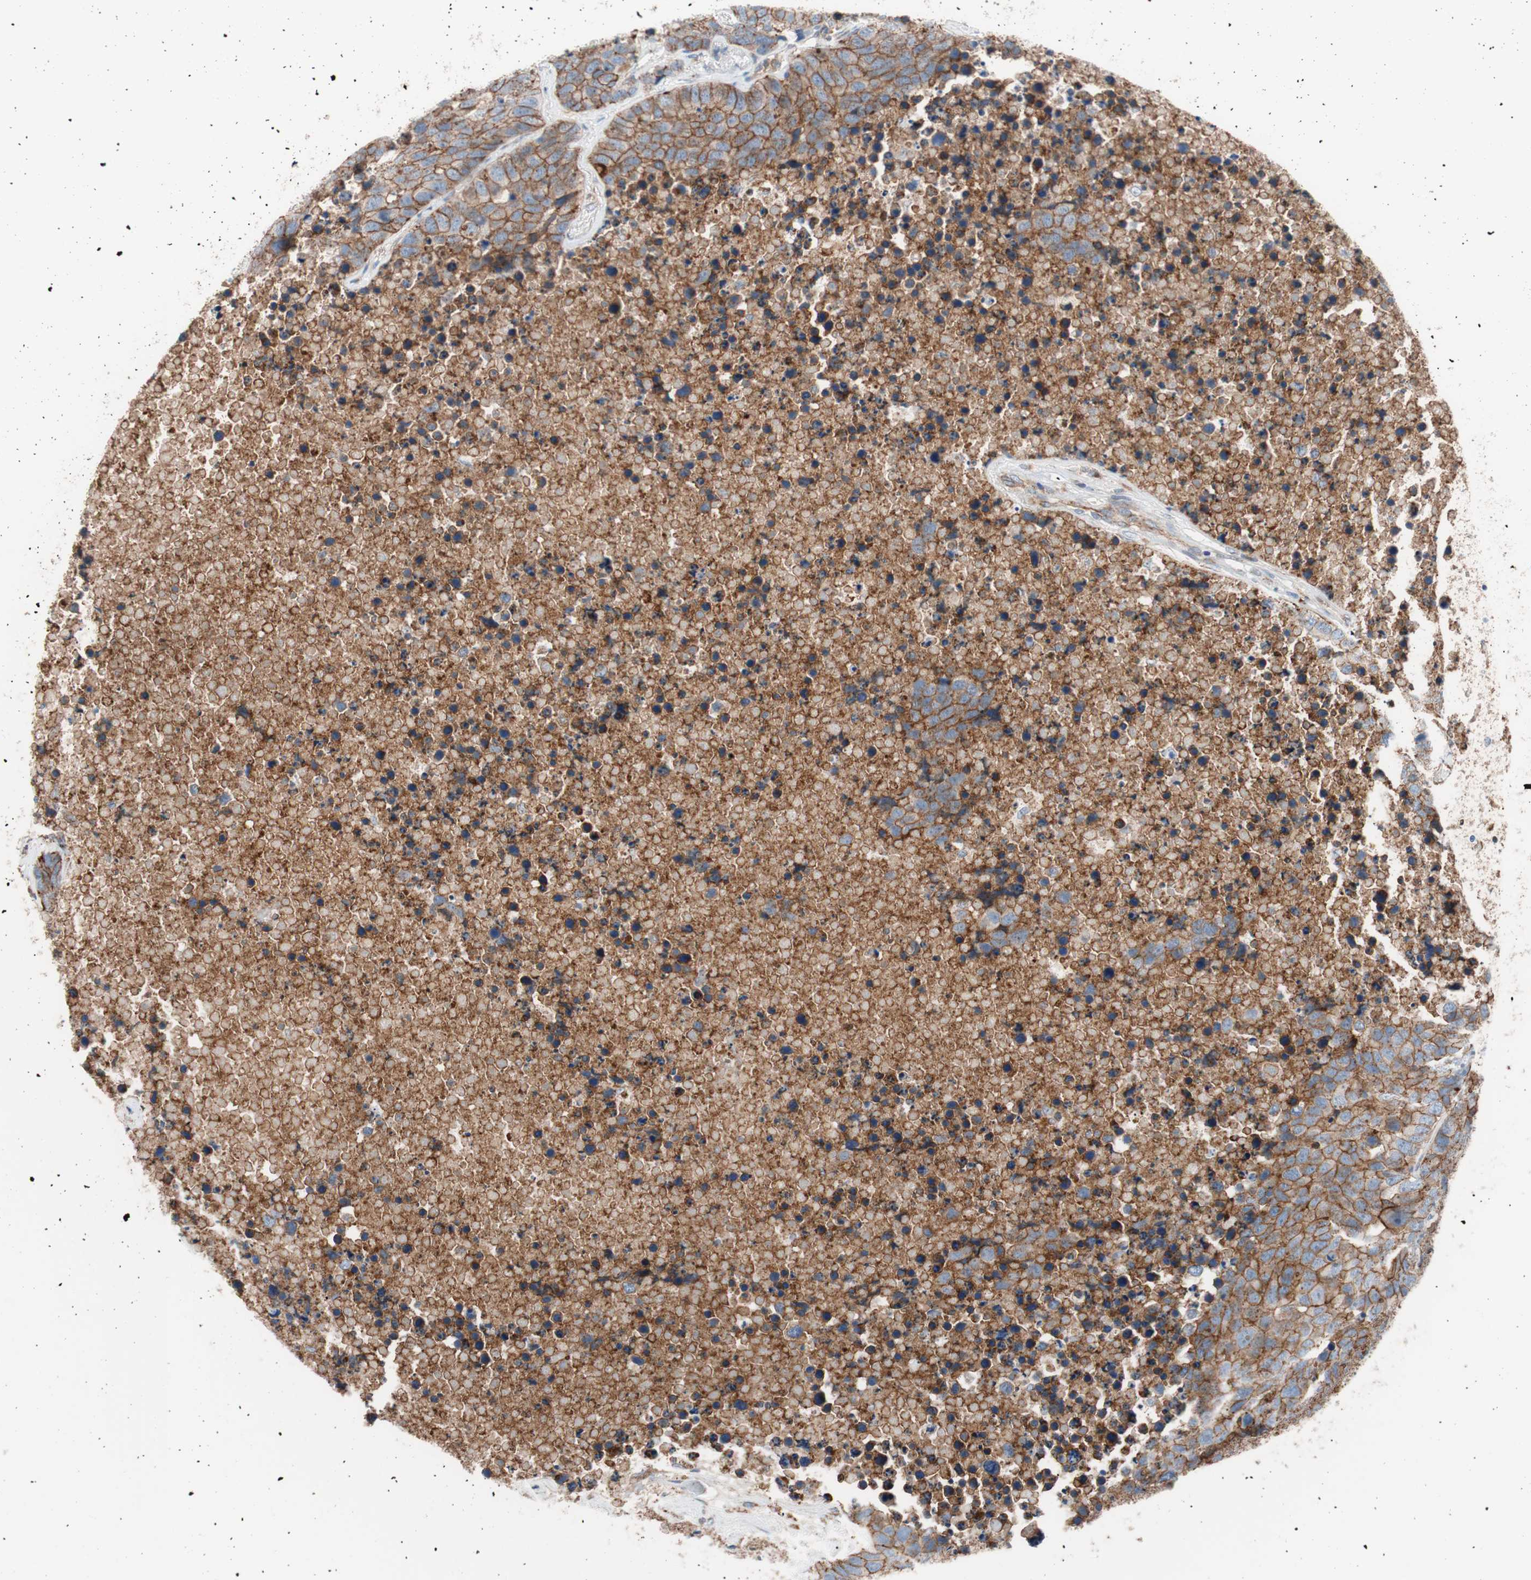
{"staining": {"intensity": "strong", "quantity": ">75%", "location": "cytoplasmic/membranous"}, "tissue": "carcinoid", "cell_type": "Tumor cells", "image_type": "cancer", "snomed": [{"axis": "morphology", "description": "Carcinoid, malignant, NOS"}, {"axis": "topography", "description": "Lung"}], "caption": "Protein expression analysis of human malignant carcinoid reveals strong cytoplasmic/membranous expression in about >75% of tumor cells. Ihc stains the protein of interest in brown and the nuclei are stained blue.", "gene": "FLOT2", "patient": {"sex": "male", "age": 60}}